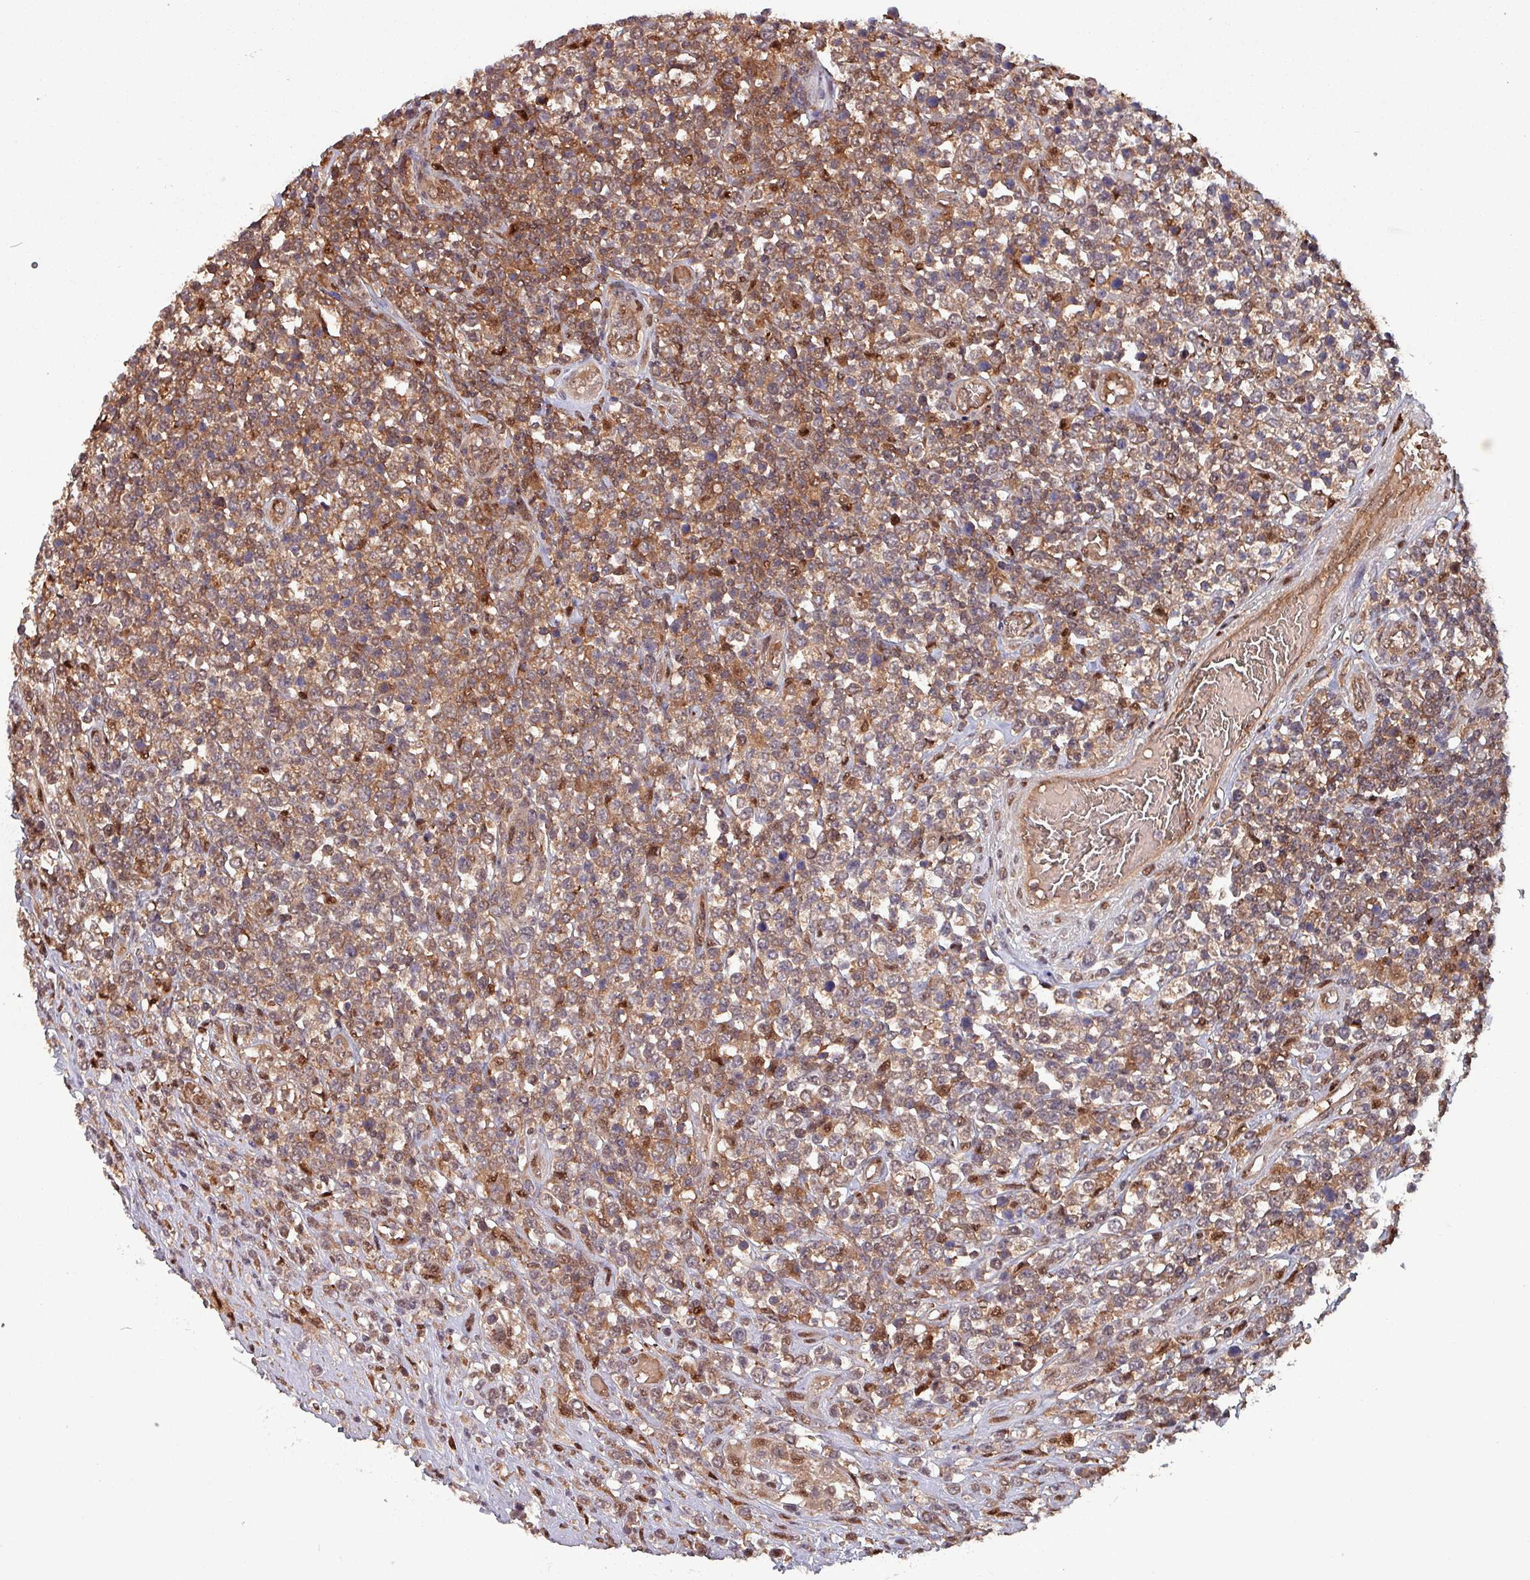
{"staining": {"intensity": "moderate", "quantity": ">75%", "location": "cytoplasmic/membranous,nuclear"}, "tissue": "lymphoma", "cell_type": "Tumor cells", "image_type": "cancer", "snomed": [{"axis": "morphology", "description": "Malignant lymphoma, non-Hodgkin's type, High grade"}, {"axis": "topography", "description": "Soft tissue"}], "caption": "Lymphoma stained with a protein marker reveals moderate staining in tumor cells.", "gene": "PSMB8", "patient": {"sex": "female", "age": 56}}